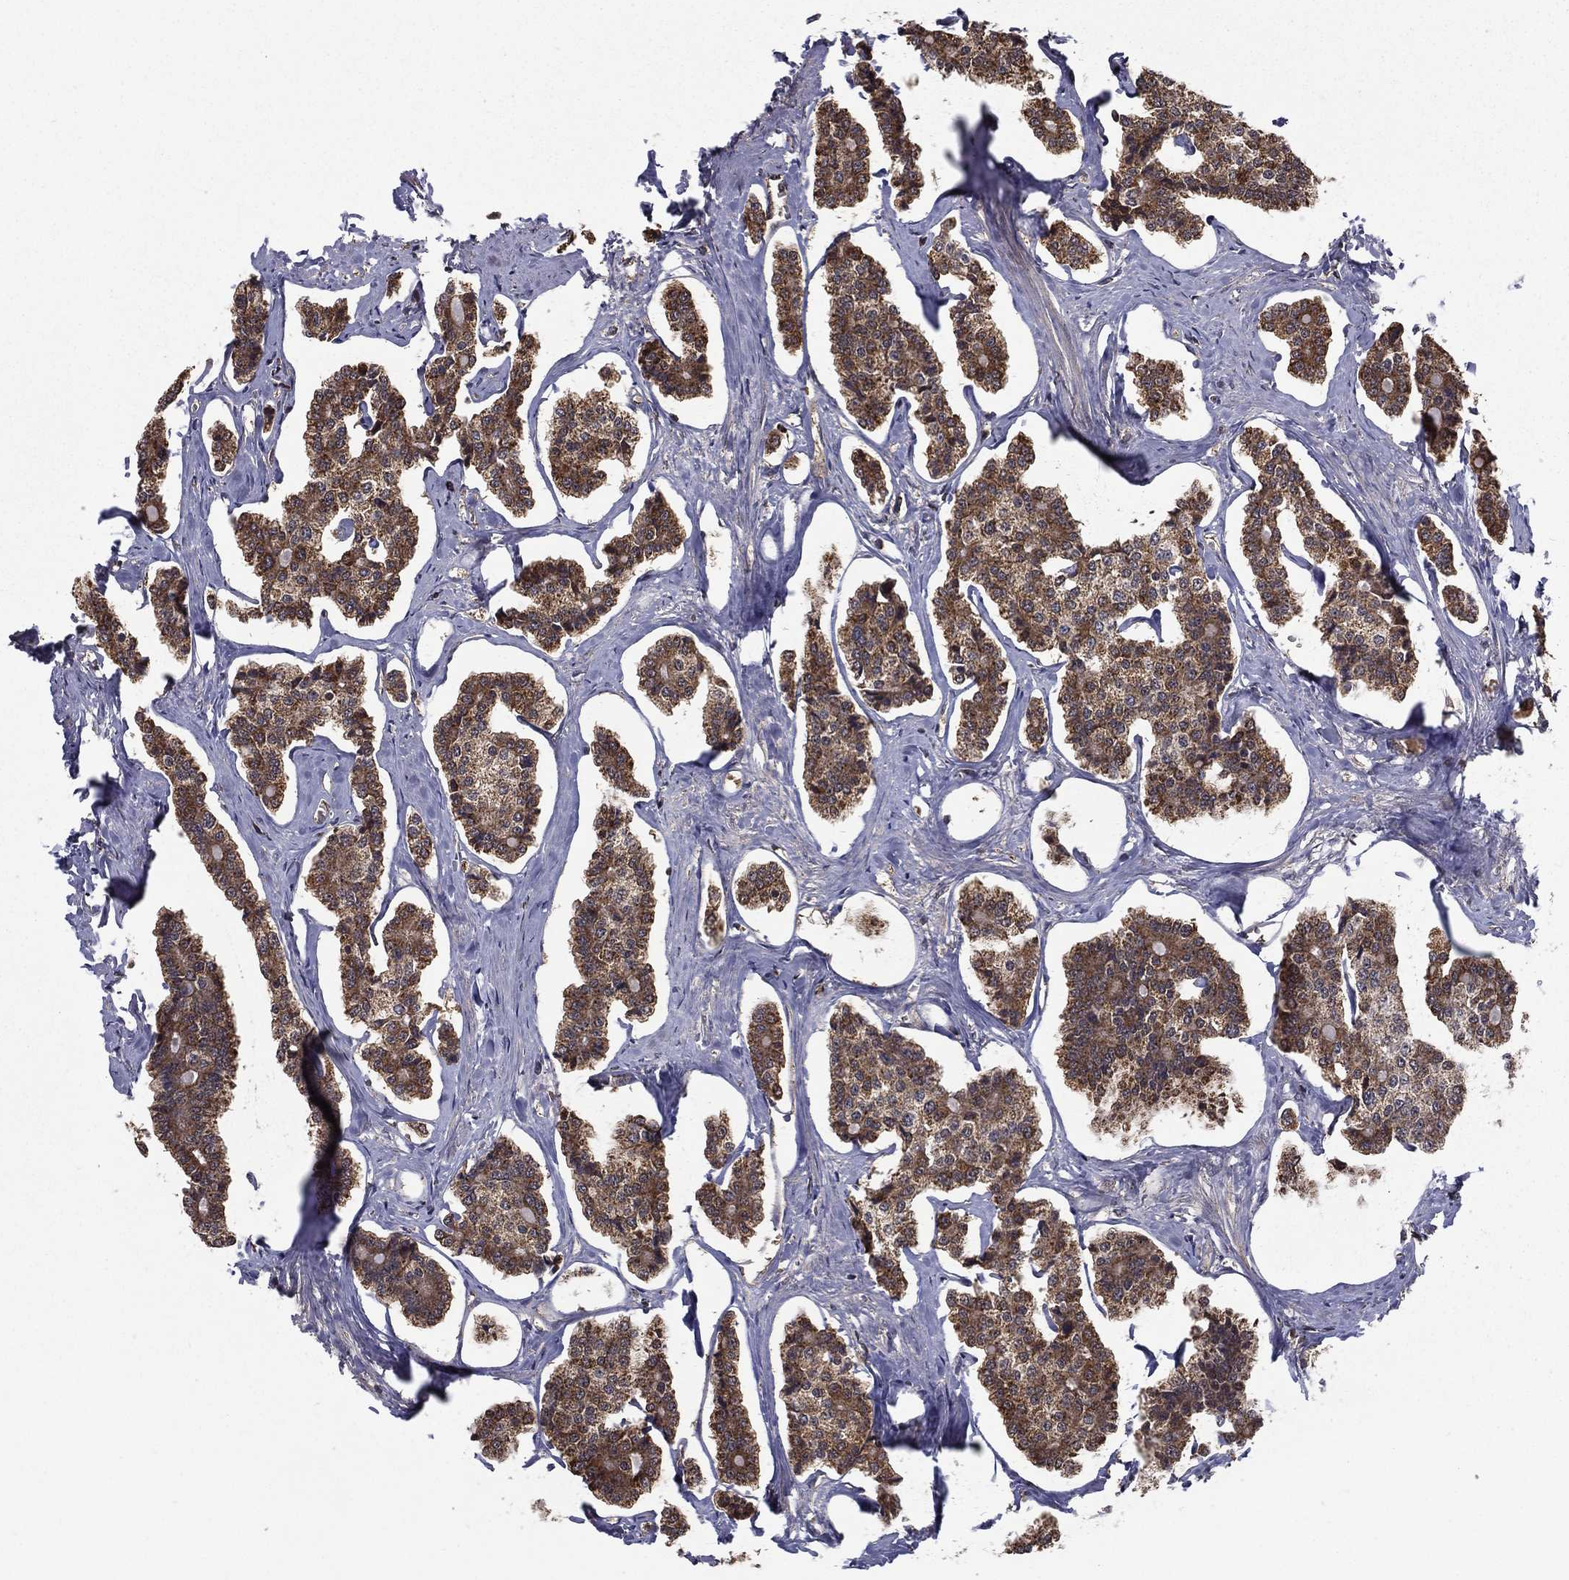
{"staining": {"intensity": "moderate", "quantity": ">75%", "location": "cytoplasmic/membranous"}, "tissue": "carcinoid", "cell_type": "Tumor cells", "image_type": "cancer", "snomed": [{"axis": "morphology", "description": "Carcinoid, malignant, NOS"}, {"axis": "topography", "description": "Small intestine"}], "caption": "Malignant carcinoid tissue shows moderate cytoplasmic/membranous positivity in about >75% of tumor cells", "gene": "RIGI", "patient": {"sex": "female", "age": 65}}